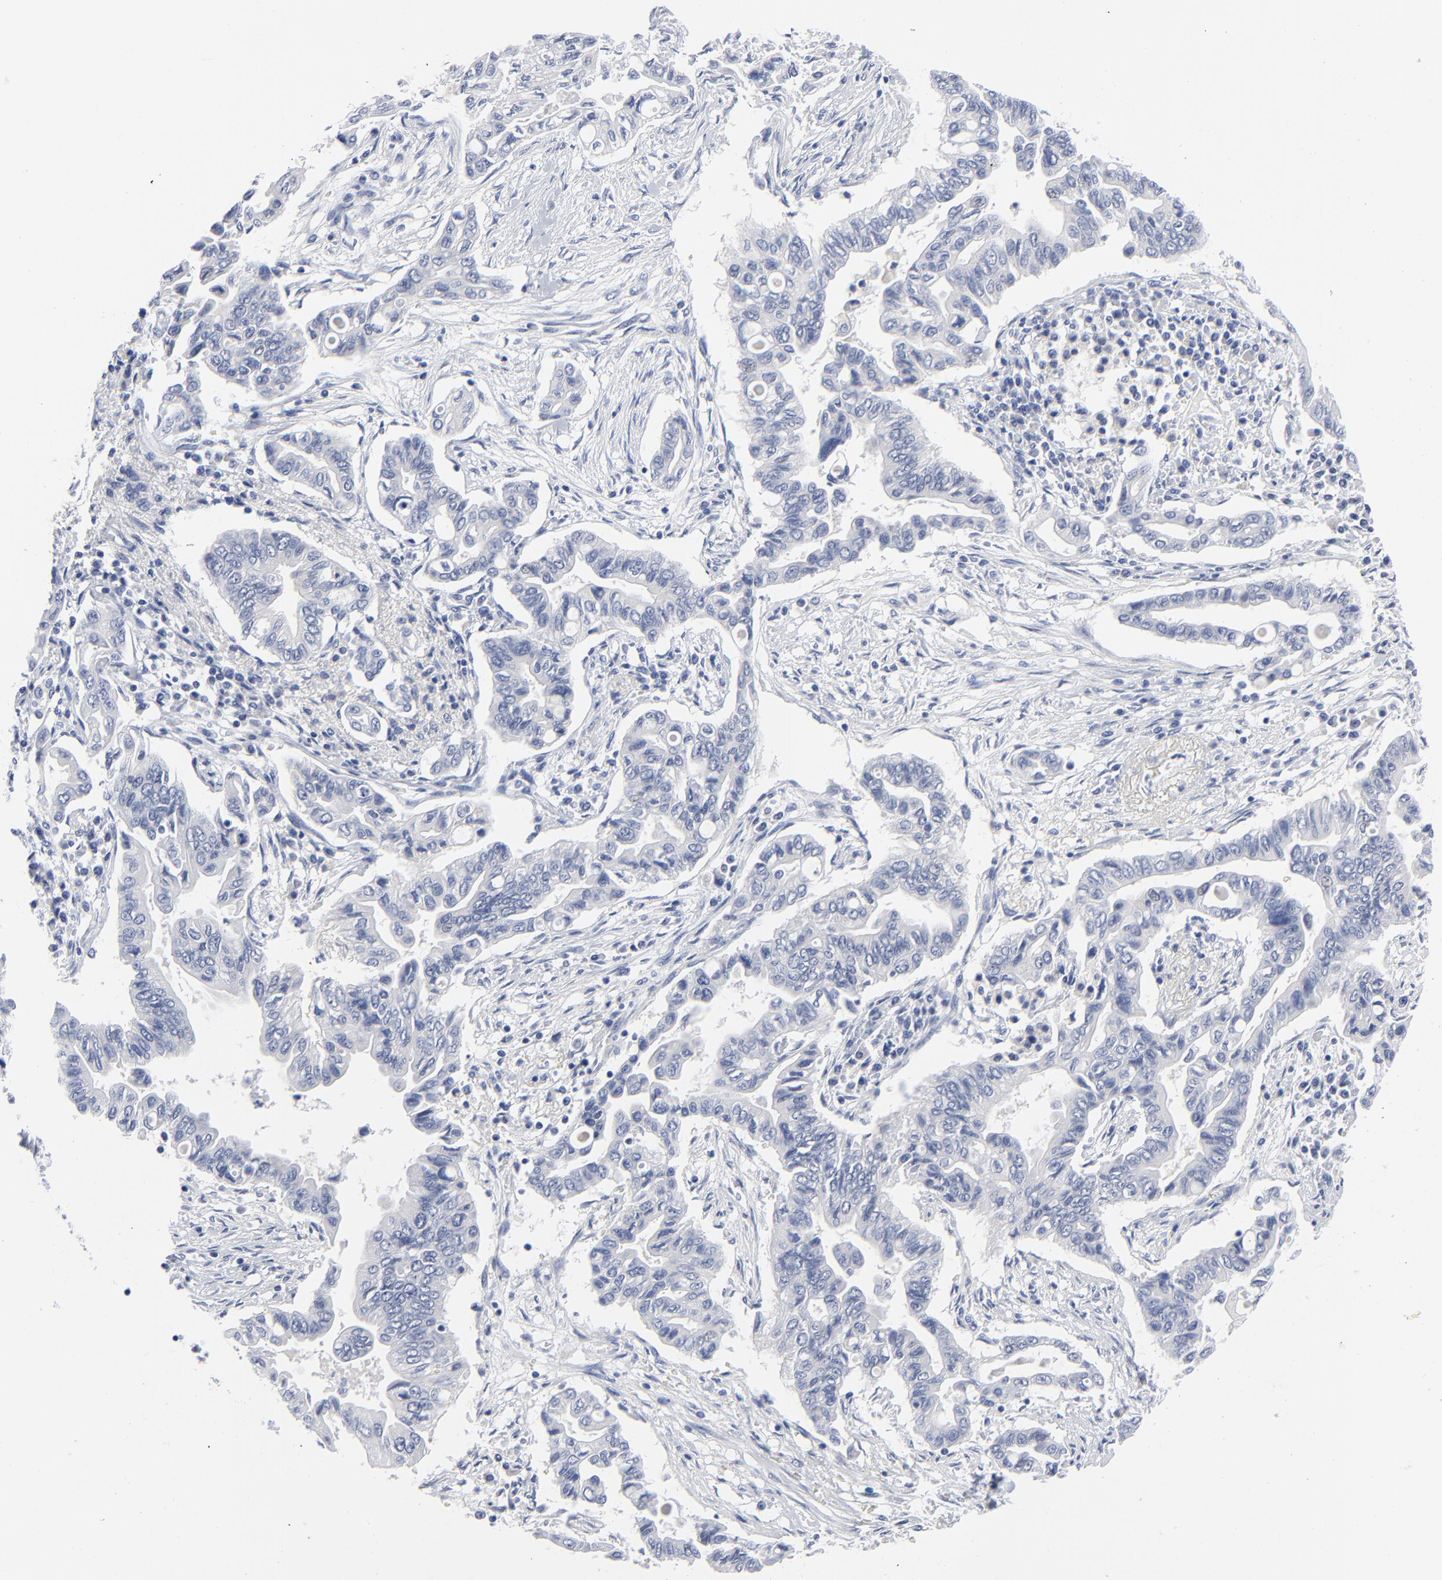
{"staining": {"intensity": "negative", "quantity": "none", "location": "none"}, "tissue": "pancreatic cancer", "cell_type": "Tumor cells", "image_type": "cancer", "snomed": [{"axis": "morphology", "description": "Adenocarcinoma, NOS"}, {"axis": "topography", "description": "Pancreas"}], "caption": "Immunohistochemical staining of human adenocarcinoma (pancreatic) reveals no significant positivity in tumor cells.", "gene": "CLEC4G", "patient": {"sex": "female", "age": 57}}